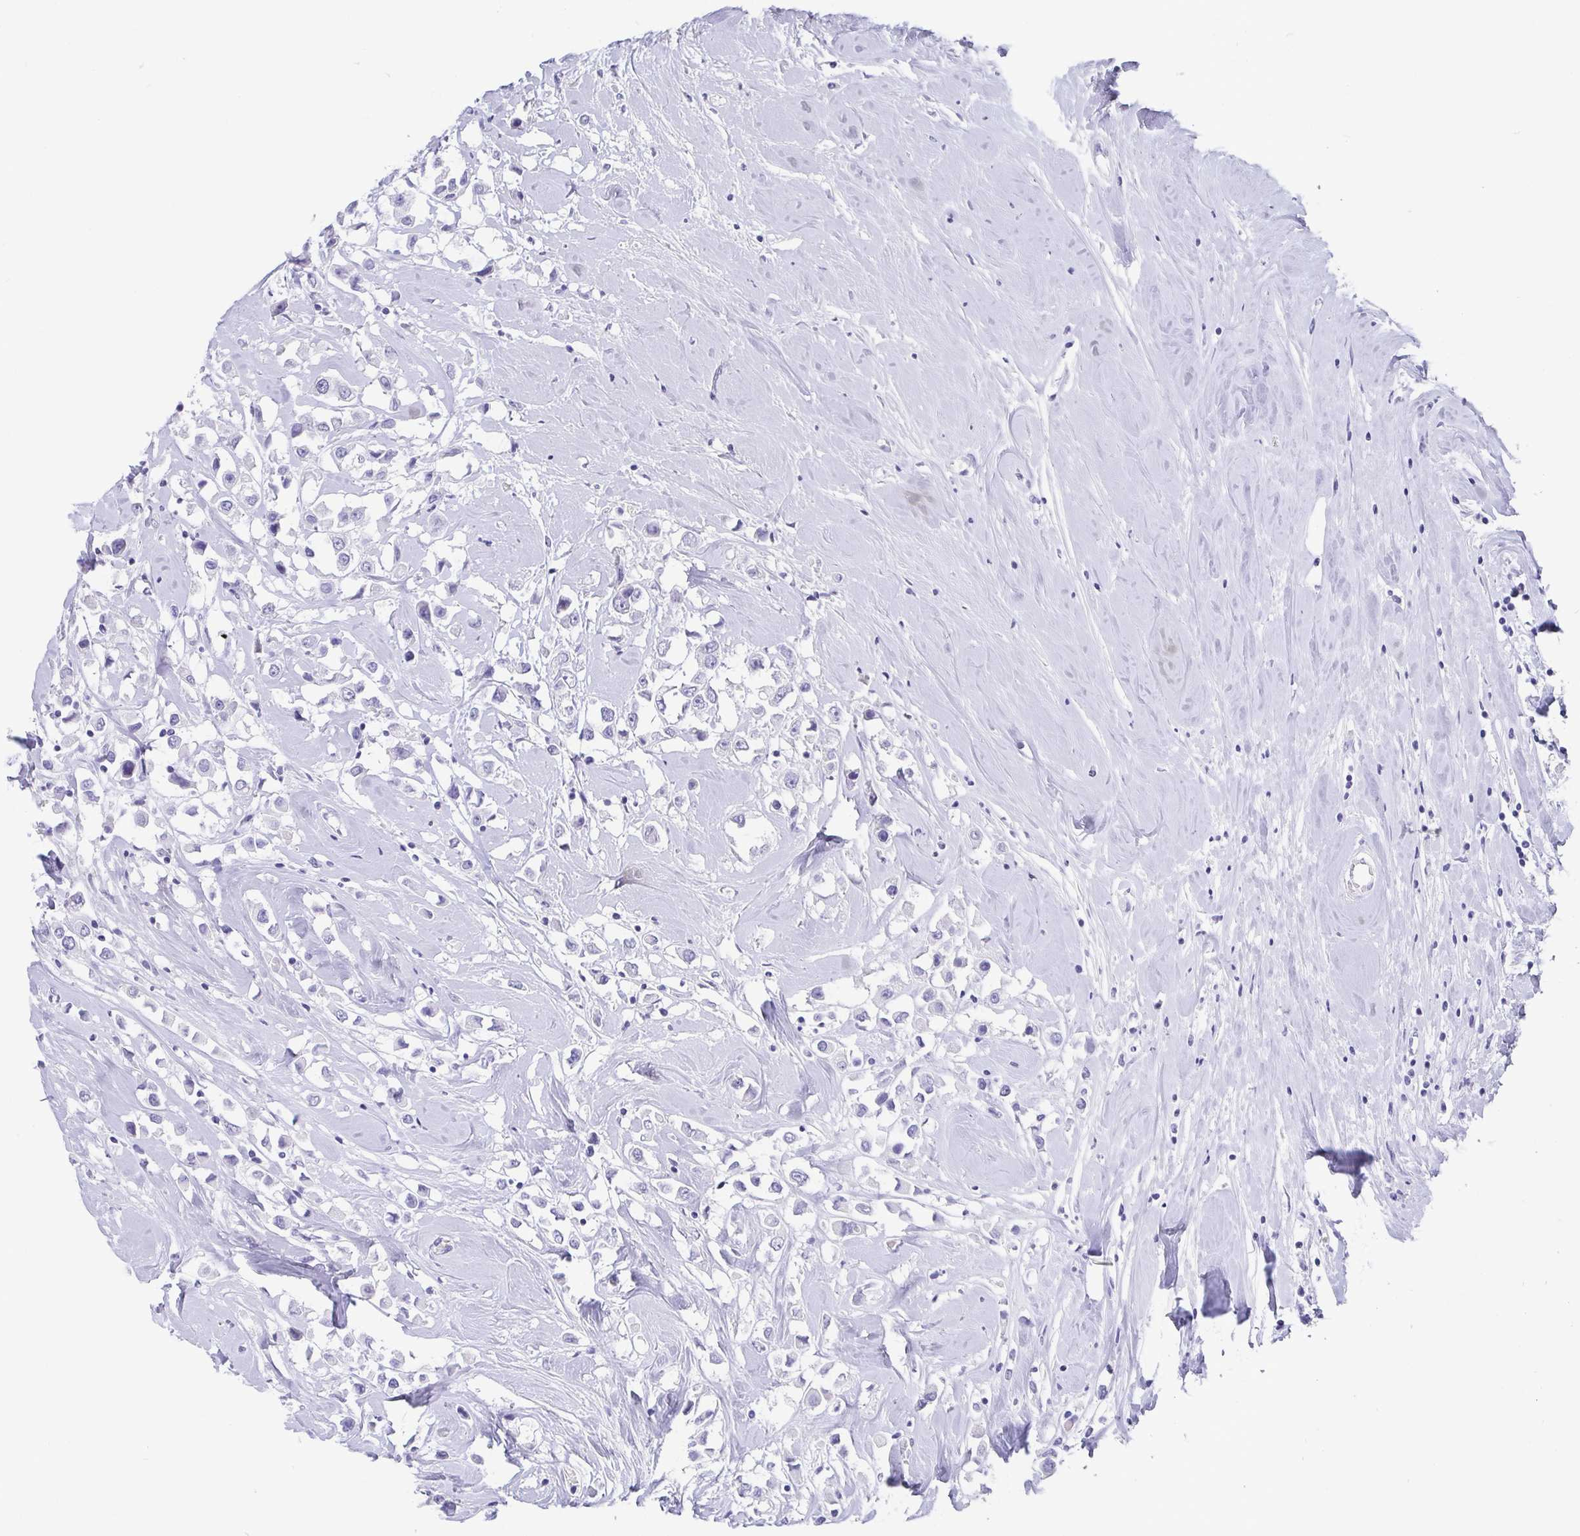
{"staining": {"intensity": "negative", "quantity": "none", "location": "none"}, "tissue": "breast cancer", "cell_type": "Tumor cells", "image_type": "cancer", "snomed": [{"axis": "morphology", "description": "Duct carcinoma"}, {"axis": "topography", "description": "Breast"}], "caption": "The IHC photomicrograph has no significant positivity in tumor cells of breast cancer tissue.", "gene": "SCGN", "patient": {"sex": "female", "age": 61}}